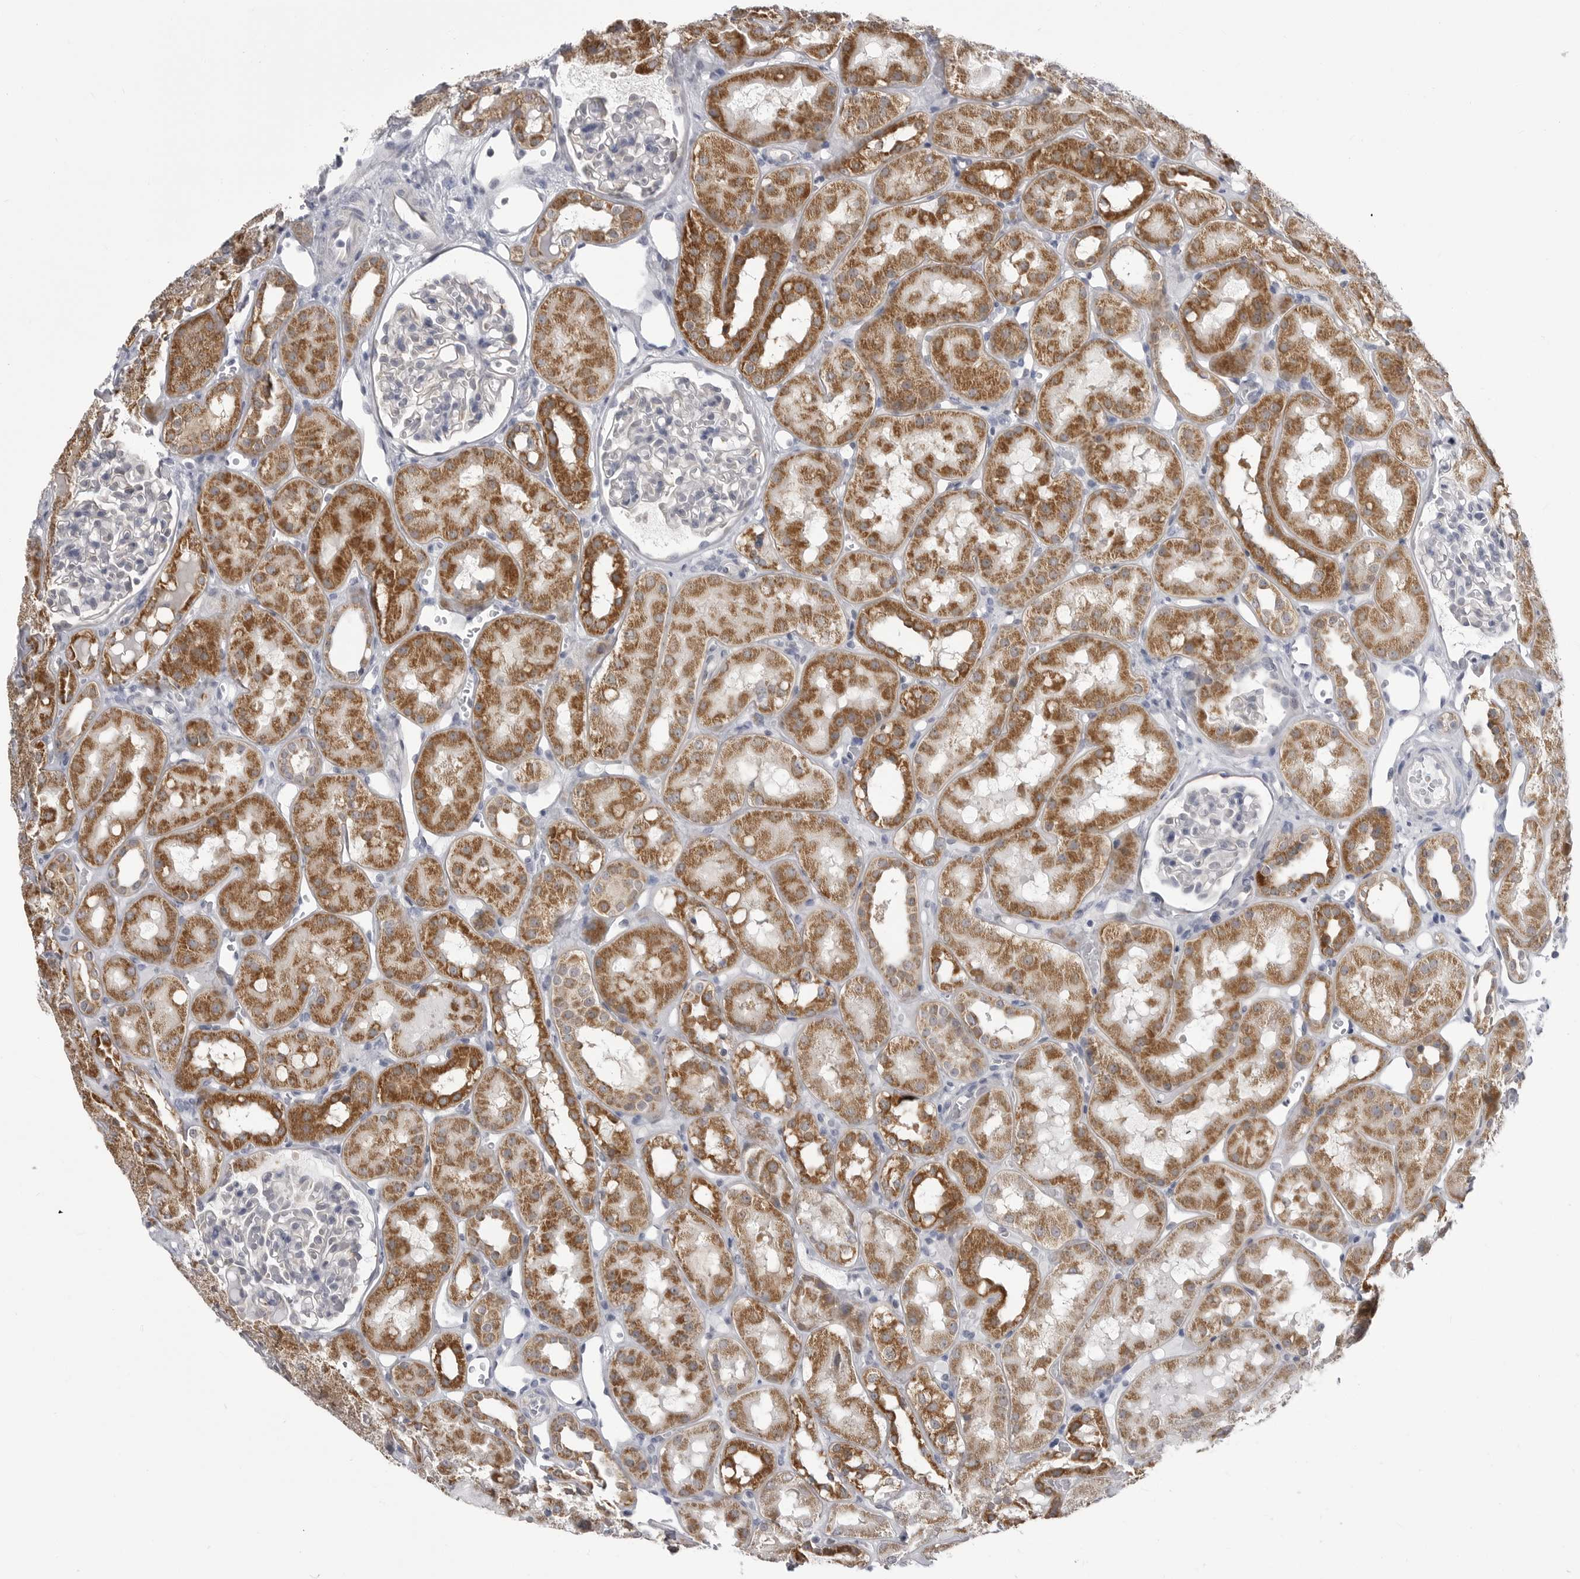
{"staining": {"intensity": "negative", "quantity": "none", "location": "none"}, "tissue": "kidney", "cell_type": "Cells in glomeruli", "image_type": "normal", "snomed": [{"axis": "morphology", "description": "Normal tissue, NOS"}, {"axis": "topography", "description": "Kidney"}], "caption": "High power microscopy image of an IHC micrograph of normal kidney, revealing no significant positivity in cells in glomeruli. The staining is performed using DAB brown chromogen with nuclei counter-stained in using hematoxylin.", "gene": "FH", "patient": {"sex": "male", "age": 16}}